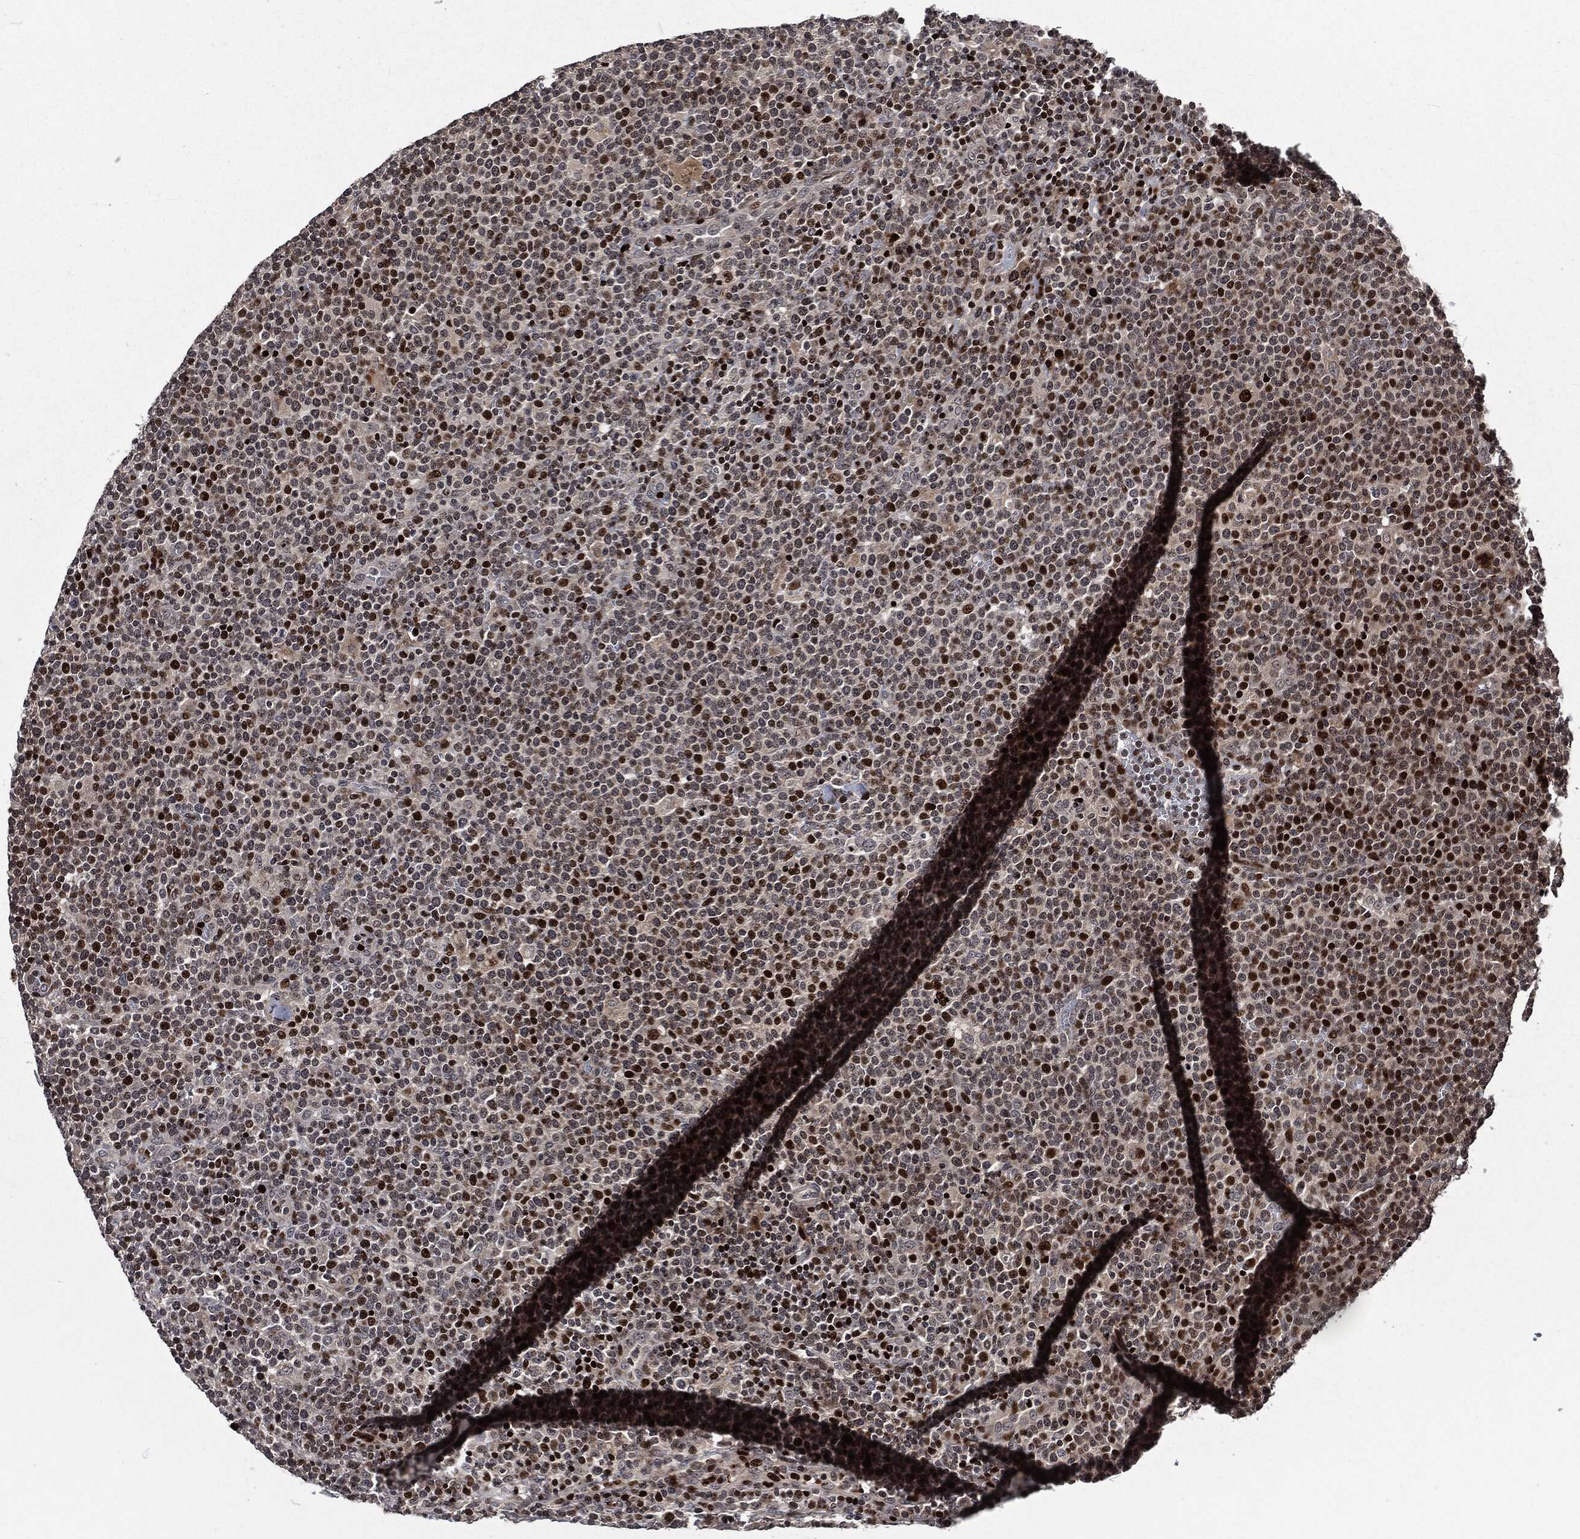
{"staining": {"intensity": "strong", "quantity": "<25%", "location": "nuclear"}, "tissue": "lymphoma", "cell_type": "Tumor cells", "image_type": "cancer", "snomed": [{"axis": "morphology", "description": "Malignant lymphoma, non-Hodgkin's type, High grade"}, {"axis": "topography", "description": "Lymph node"}], "caption": "Tumor cells reveal strong nuclear staining in about <25% of cells in malignant lymphoma, non-Hodgkin's type (high-grade).", "gene": "EGFR", "patient": {"sex": "male", "age": 61}}